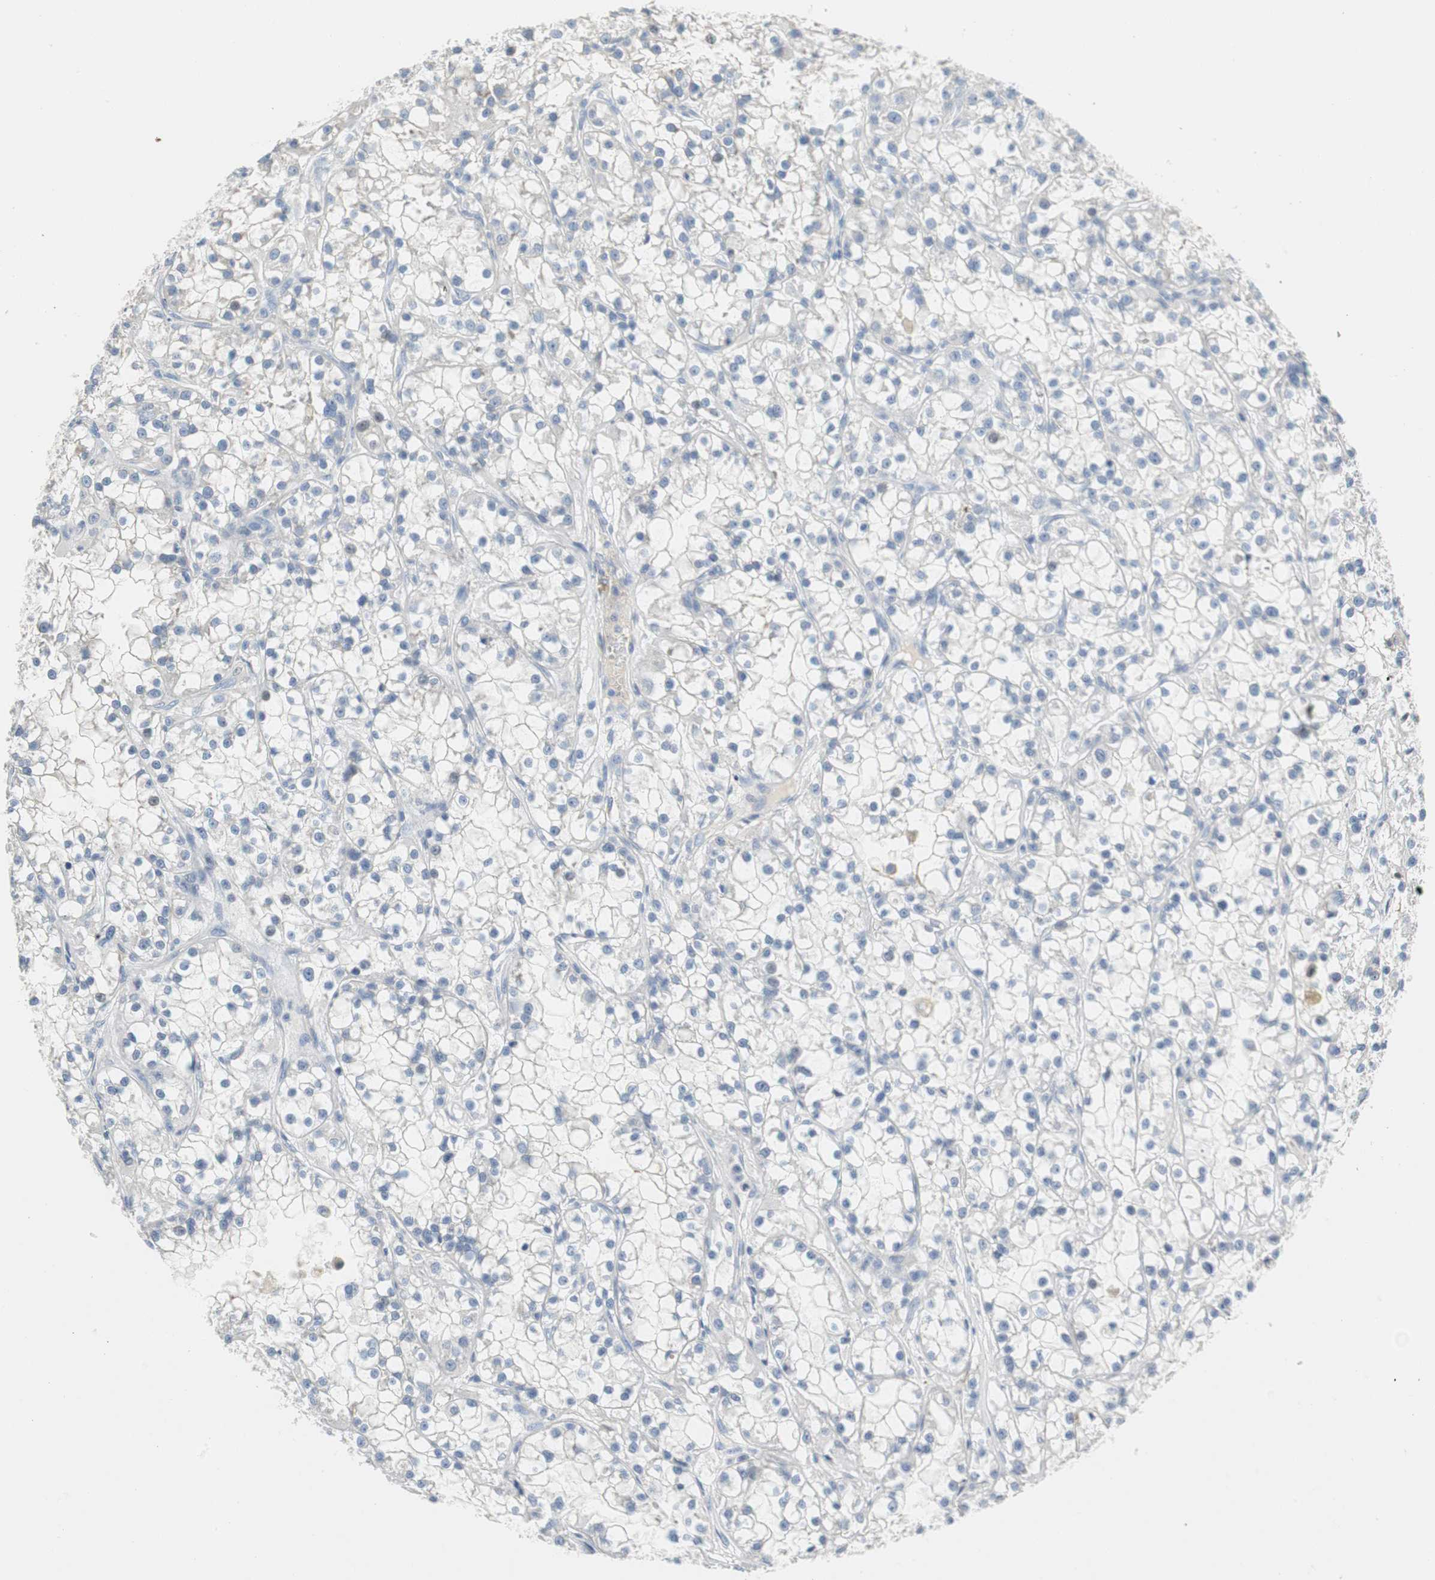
{"staining": {"intensity": "negative", "quantity": "none", "location": "none"}, "tissue": "renal cancer", "cell_type": "Tumor cells", "image_type": "cancer", "snomed": [{"axis": "morphology", "description": "Adenocarcinoma, NOS"}, {"axis": "topography", "description": "Kidney"}], "caption": "Renal adenocarcinoma was stained to show a protein in brown. There is no significant staining in tumor cells.", "gene": "CCM2L", "patient": {"sex": "female", "age": 52}}